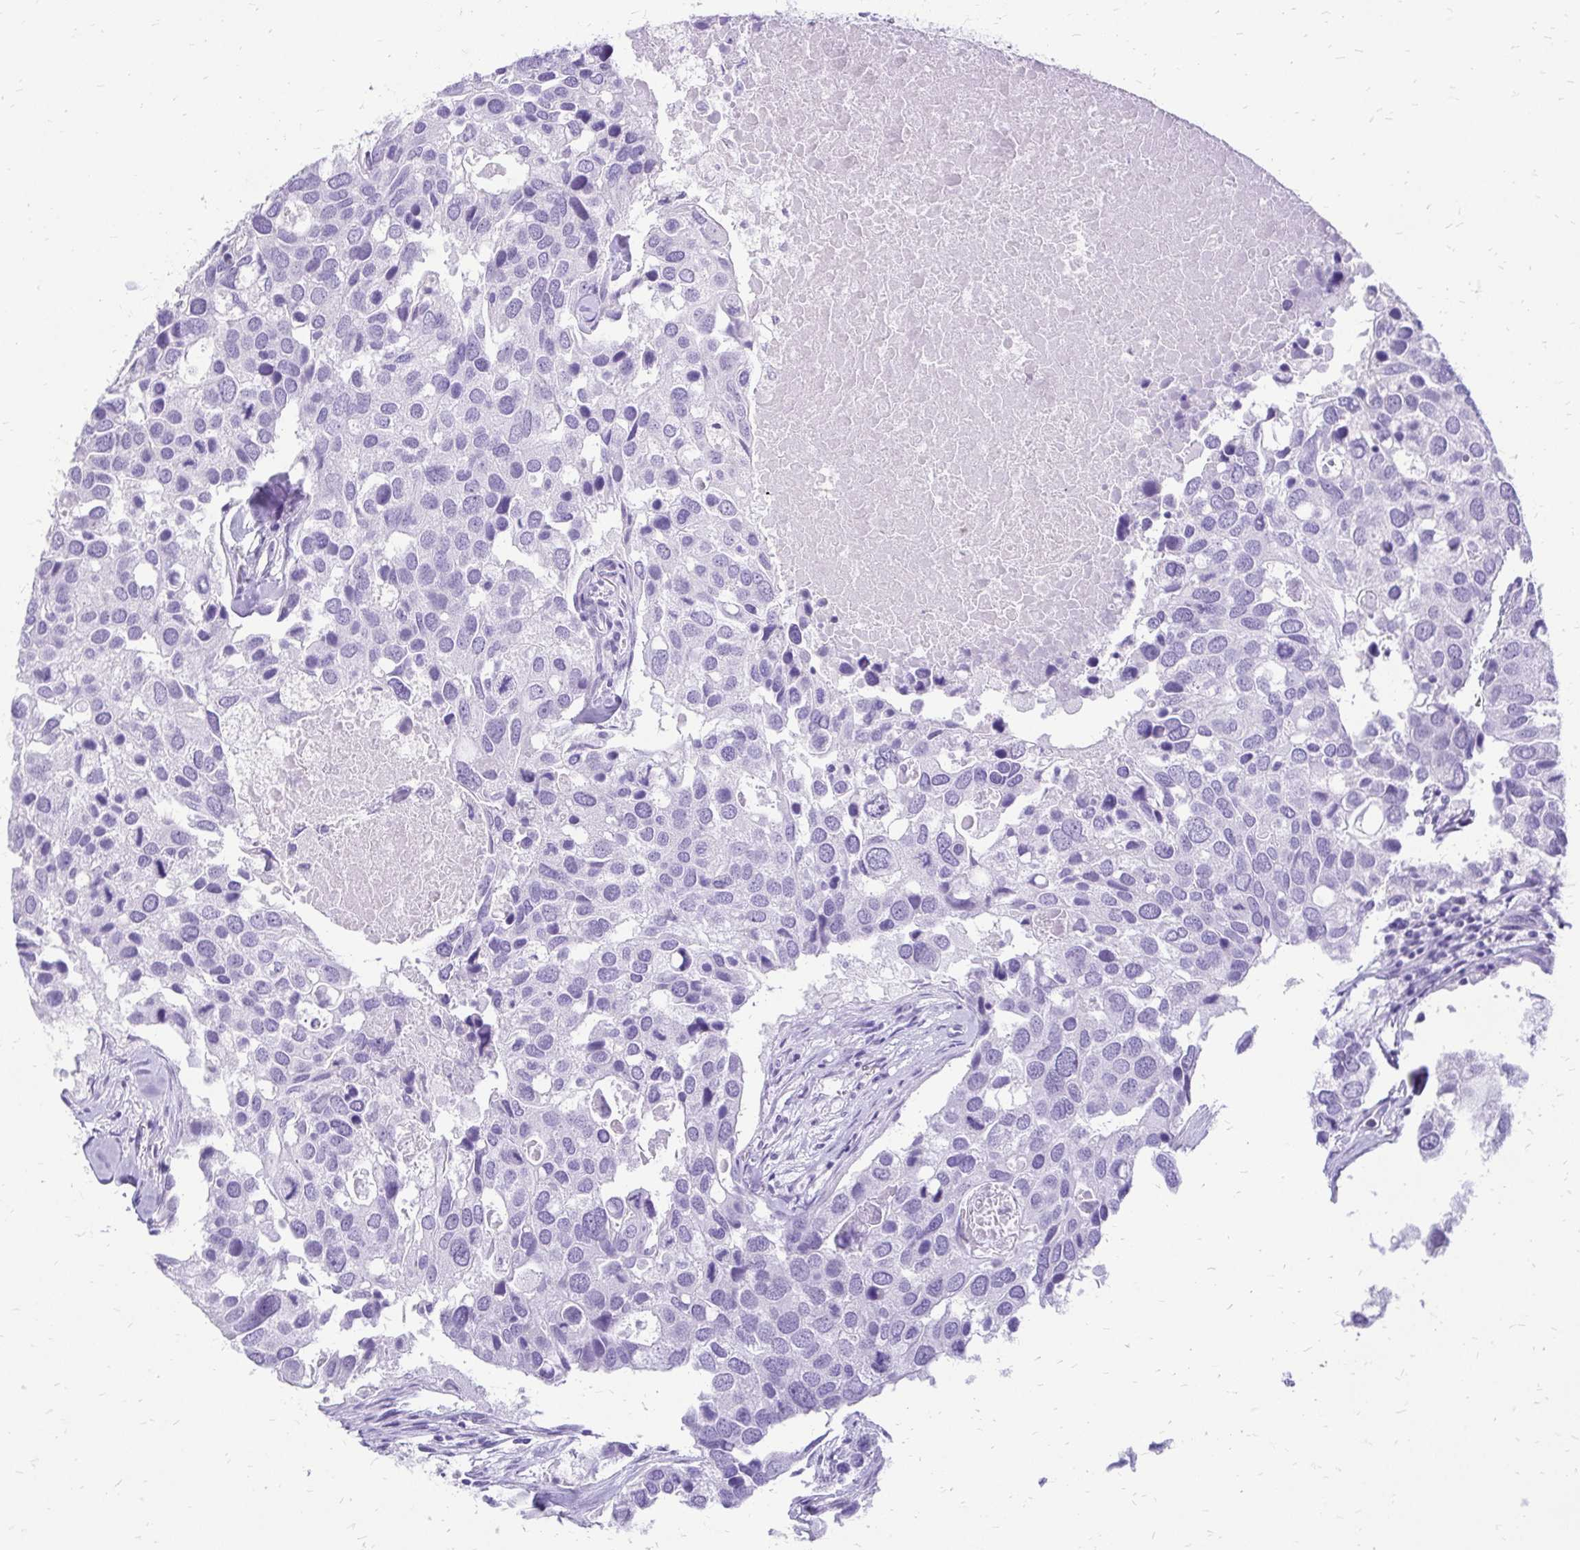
{"staining": {"intensity": "negative", "quantity": "none", "location": "none"}, "tissue": "breast cancer", "cell_type": "Tumor cells", "image_type": "cancer", "snomed": [{"axis": "morphology", "description": "Duct carcinoma"}, {"axis": "topography", "description": "Breast"}], "caption": "High power microscopy image of an immunohistochemistry photomicrograph of breast cancer (invasive ductal carcinoma), revealing no significant staining in tumor cells.", "gene": "SLC32A1", "patient": {"sex": "female", "age": 83}}